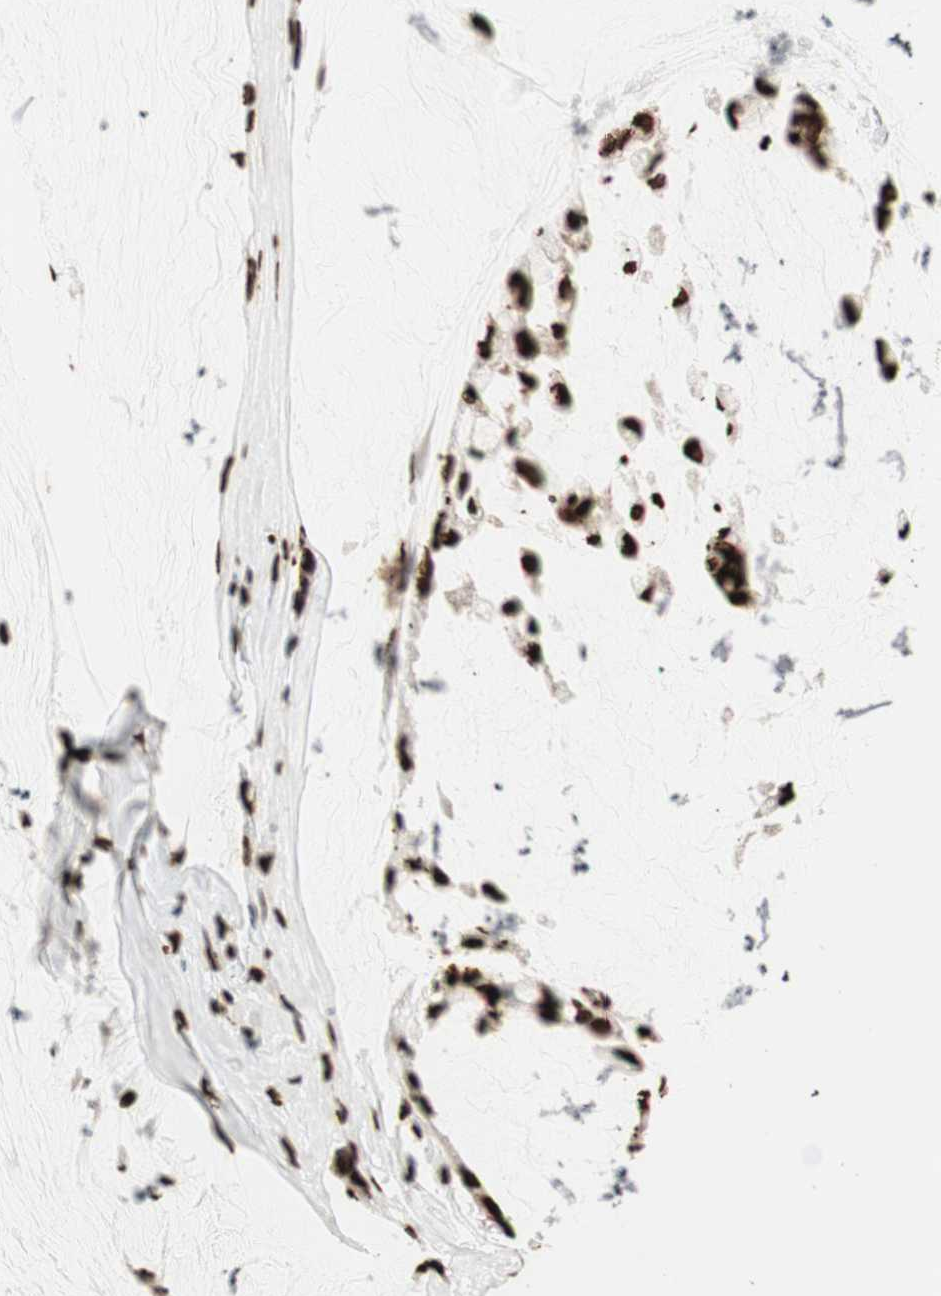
{"staining": {"intensity": "strong", "quantity": ">75%", "location": "nuclear"}, "tissue": "ovarian cancer", "cell_type": "Tumor cells", "image_type": "cancer", "snomed": [{"axis": "morphology", "description": "Cystadenocarcinoma, mucinous, NOS"}, {"axis": "topography", "description": "Ovary"}], "caption": "The immunohistochemical stain labels strong nuclear expression in tumor cells of mucinous cystadenocarcinoma (ovarian) tissue.", "gene": "GLI2", "patient": {"sex": "female", "age": 39}}